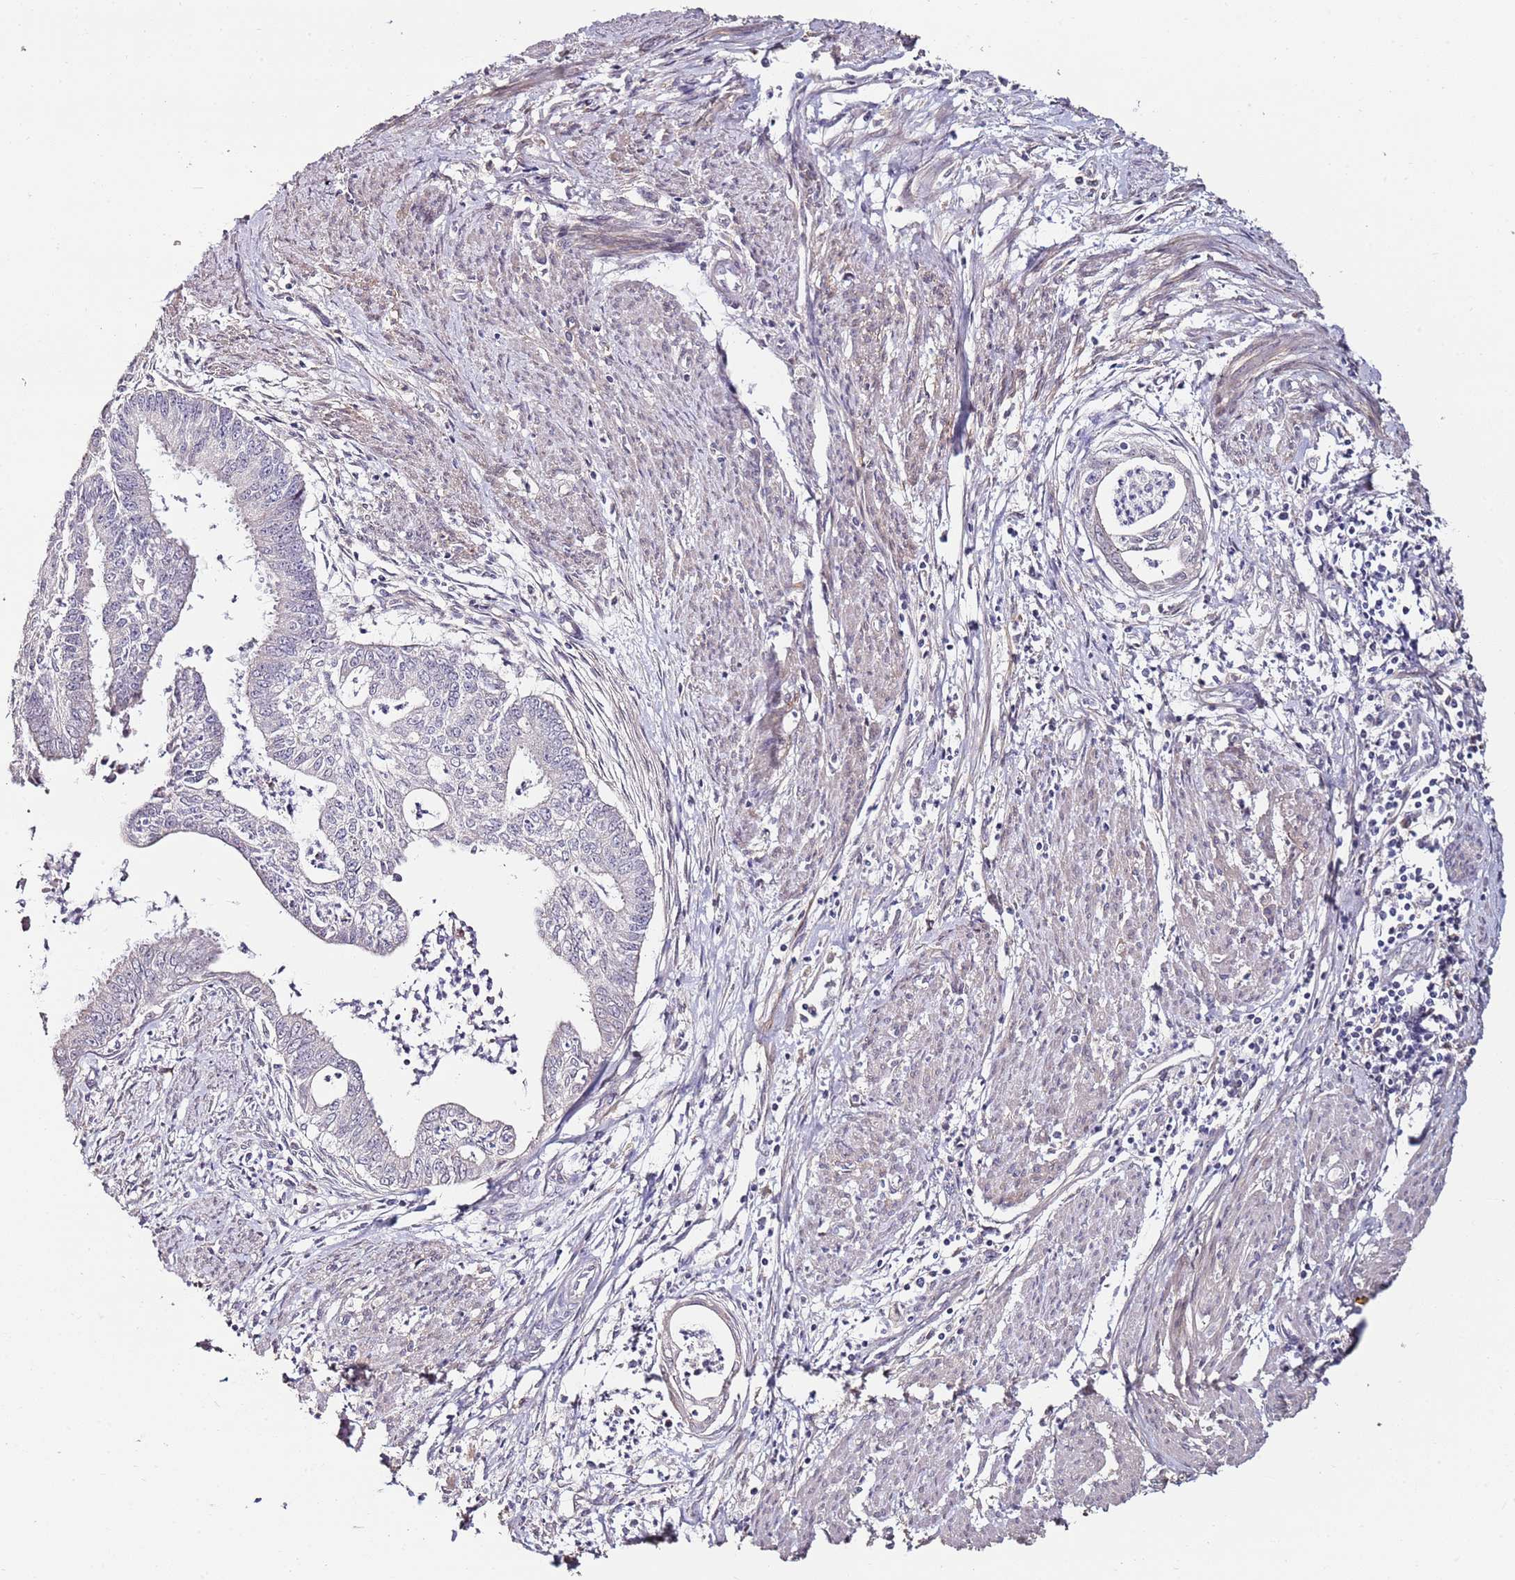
{"staining": {"intensity": "negative", "quantity": "none", "location": "none"}, "tissue": "endometrial cancer", "cell_type": "Tumor cells", "image_type": "cancer", "snomed": [{"axis": "morphology", "description": "Adenocarcinoma, NOS"}, {"axis": "topography", "description": "Endometrium"}], "caption": "A histopathology image of human endometrial adenocarcinoma is negative for staining in tumor cells.", "gene": "C3orf80", "patient": {"sex": "female", "age": 73}}